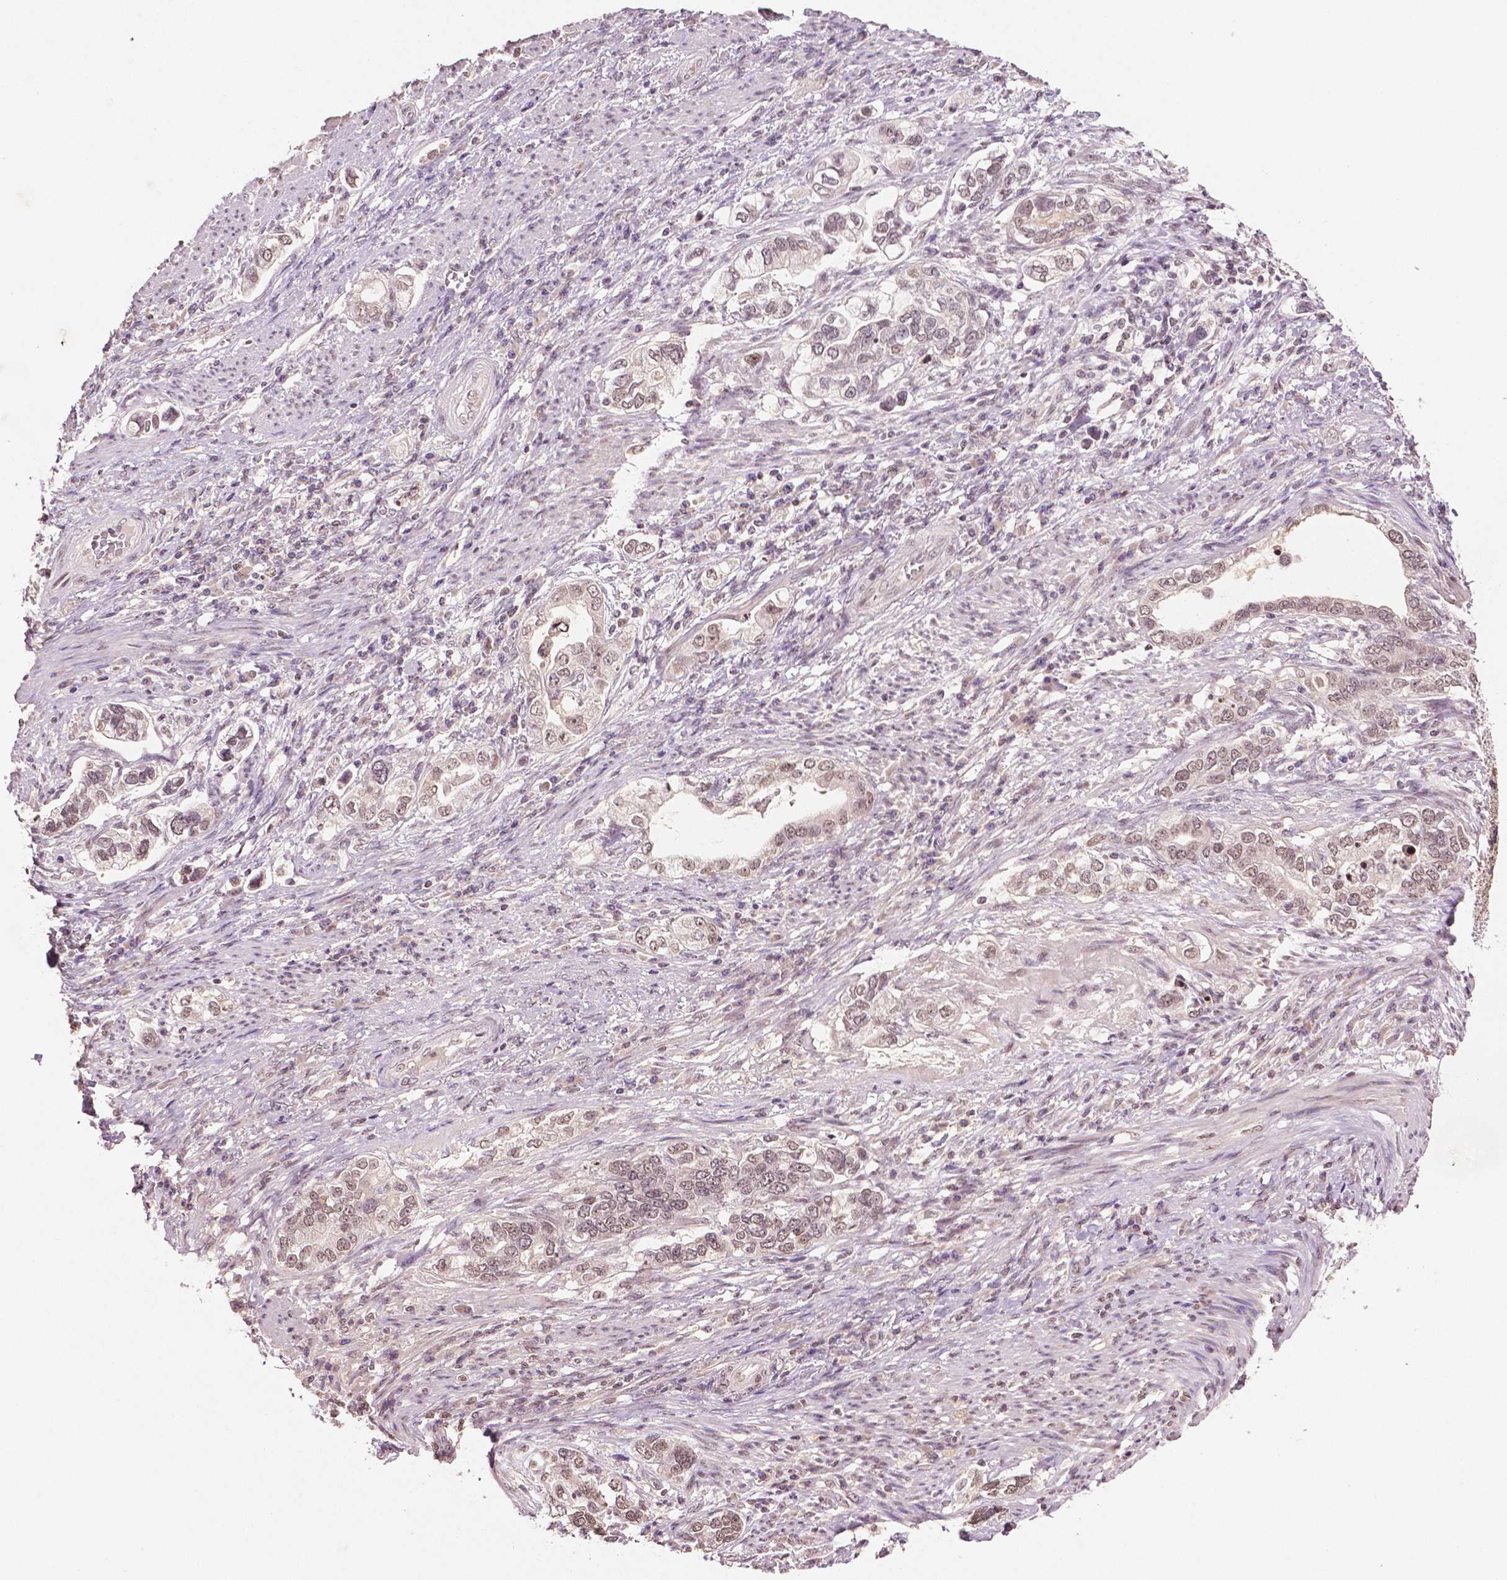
{"staining": {"intensity": "moderate", "quantity": ">75%", "location": "nuclear"}, "tissue": "stomach cancer", "cell_type": "Tumor cells", "image_type": "cancer", "snomed": [{"axis": "morphology", "description": "Adenocarcinoma, NOS"}, {"axis": "topography", "description": "Stomach, lower"}], "caption": "Brown immunohistochemical staining in stomach cancer (adenocarcinoma) reveals moderate nuclear staining in about >75% of tumor cells.", "gene": "DEK", "patient": {"sex": "female", "age": 93}}